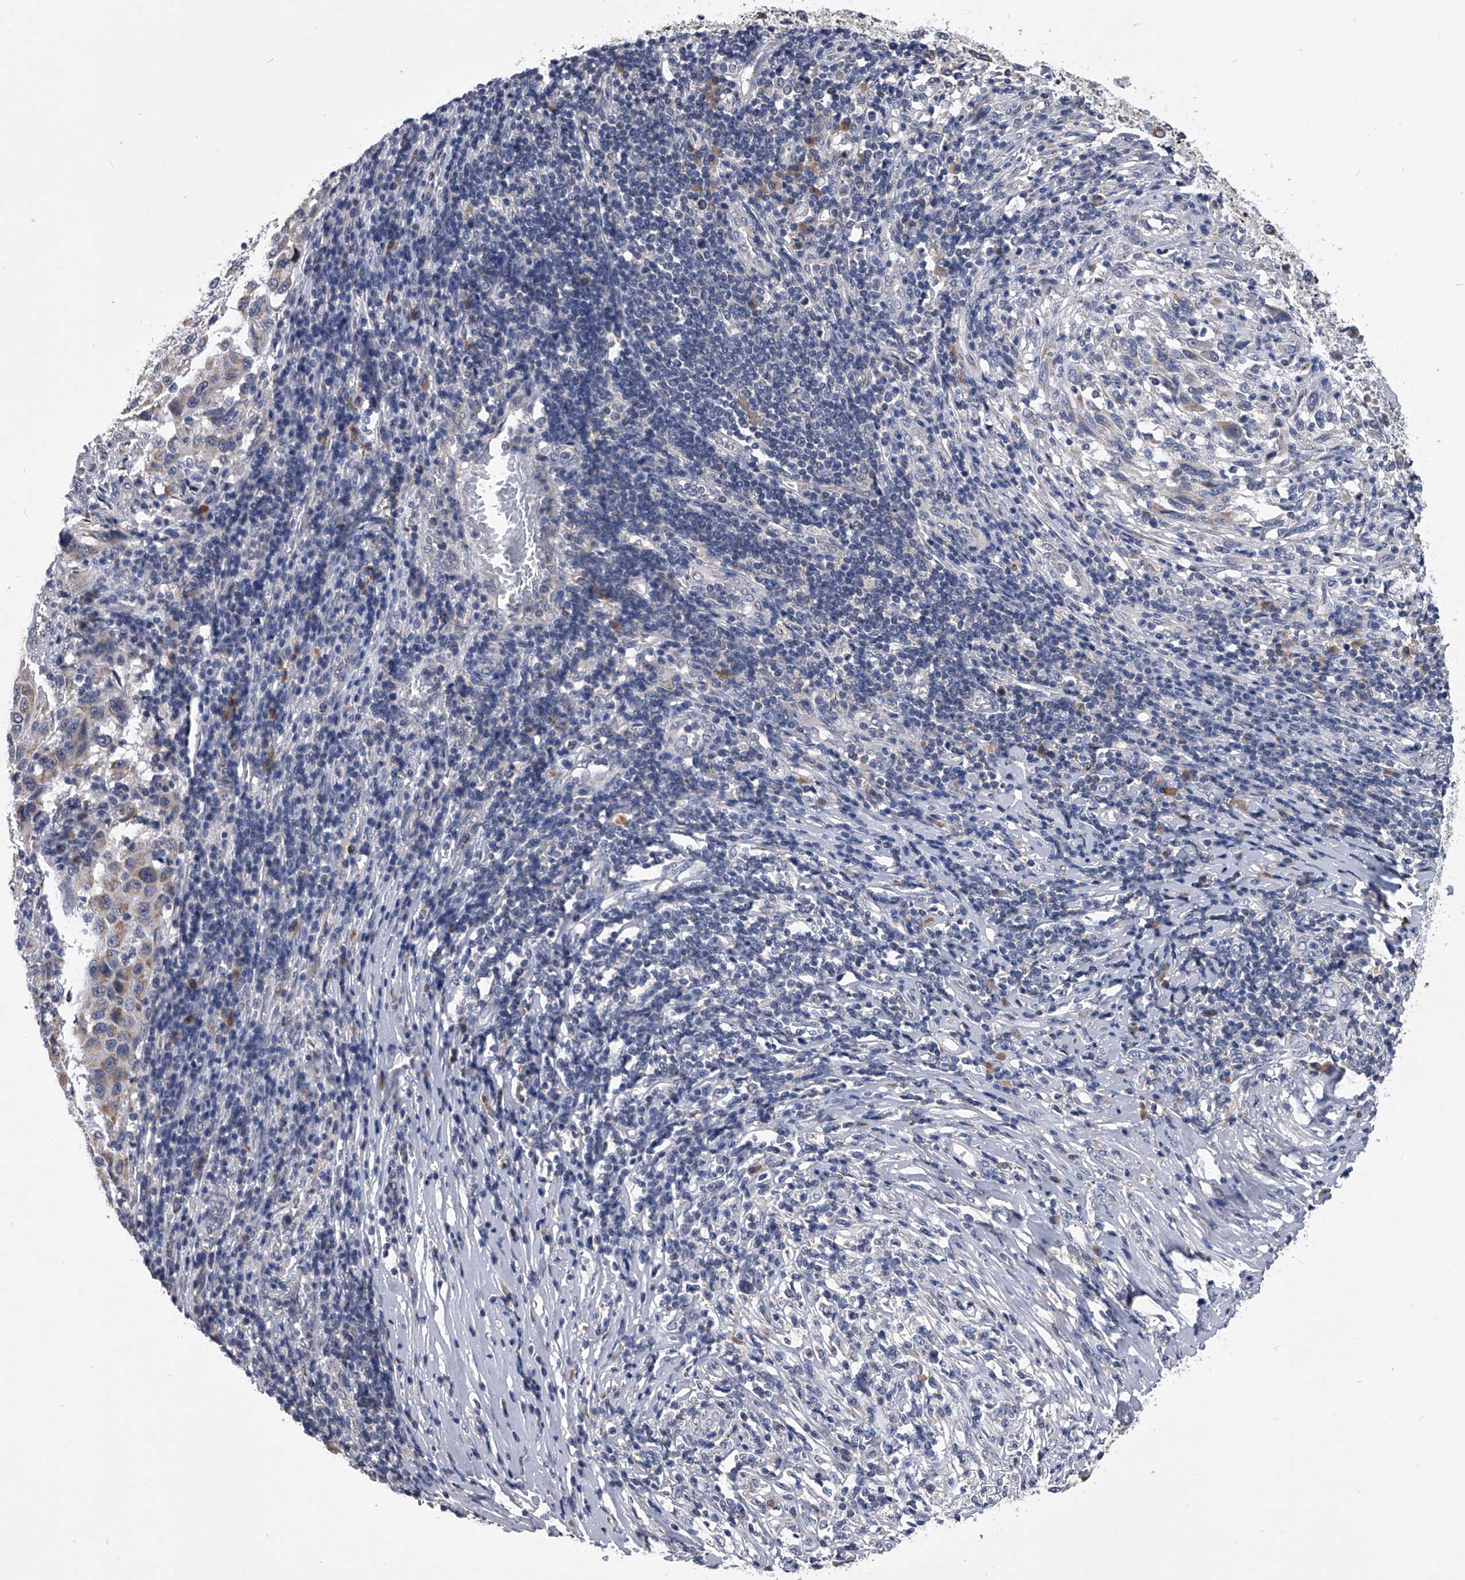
{"staining": {"intensity": "weak", "quantity": "<25%", "location": "cytoplasmic/membranous"}, "tissue": "melanoma", "cell_type": "Tumor cells", "image_type": "cancer", "snomed": [{"axis": "morphology", "description": "Malignant melanoma, Metastatic site"}, {"axis": "topography", "description": "Lymph node"}], "caption": "A high-resolution micrograph shows IHC staining of melanoma, which shows no significant staining in tumor cells.", "gene": "OAT", "patient": {"sex": "male", "age": 61}}